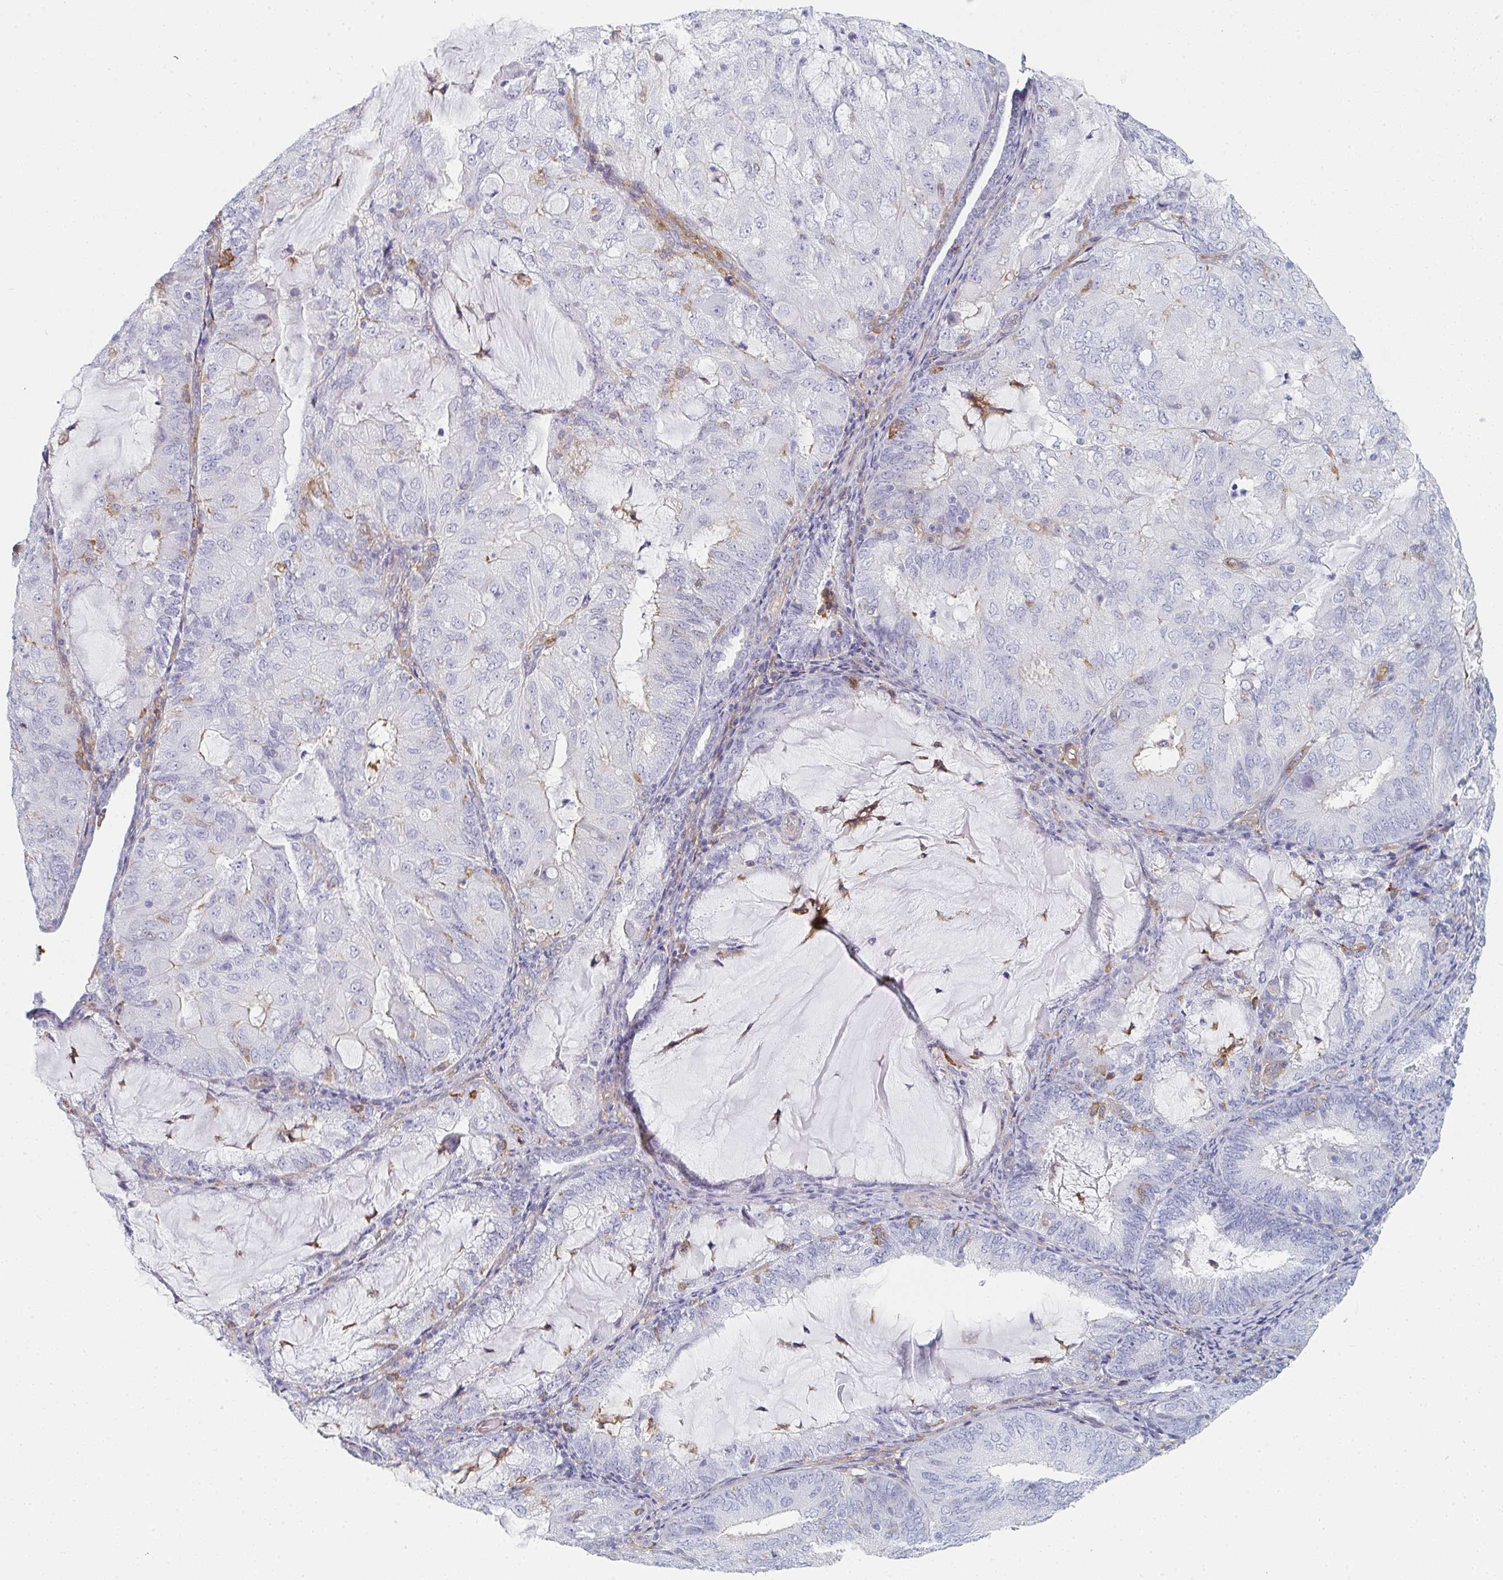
{"staining": {"intensity": "negative", "quantity": "none", "location": "none"}, "tissue": "endometrial cancer", "cell_type": "Tumor cells", "image_type": "cancer", "snomed": [{"axis": "morphology", "description": "Adenocarcinoma, NOS"}, {"axis": "topography", "description": "Endometrium"}], "caption": "High power microscopy histopathology image of an immunohistochemistry (IHC) histopathology image of endometrial cancer (adenocarcinoma), revealing no significant expression in tumor cells.", "gene": "DAB2", "patient": {"sex": "female", "age": 81}}